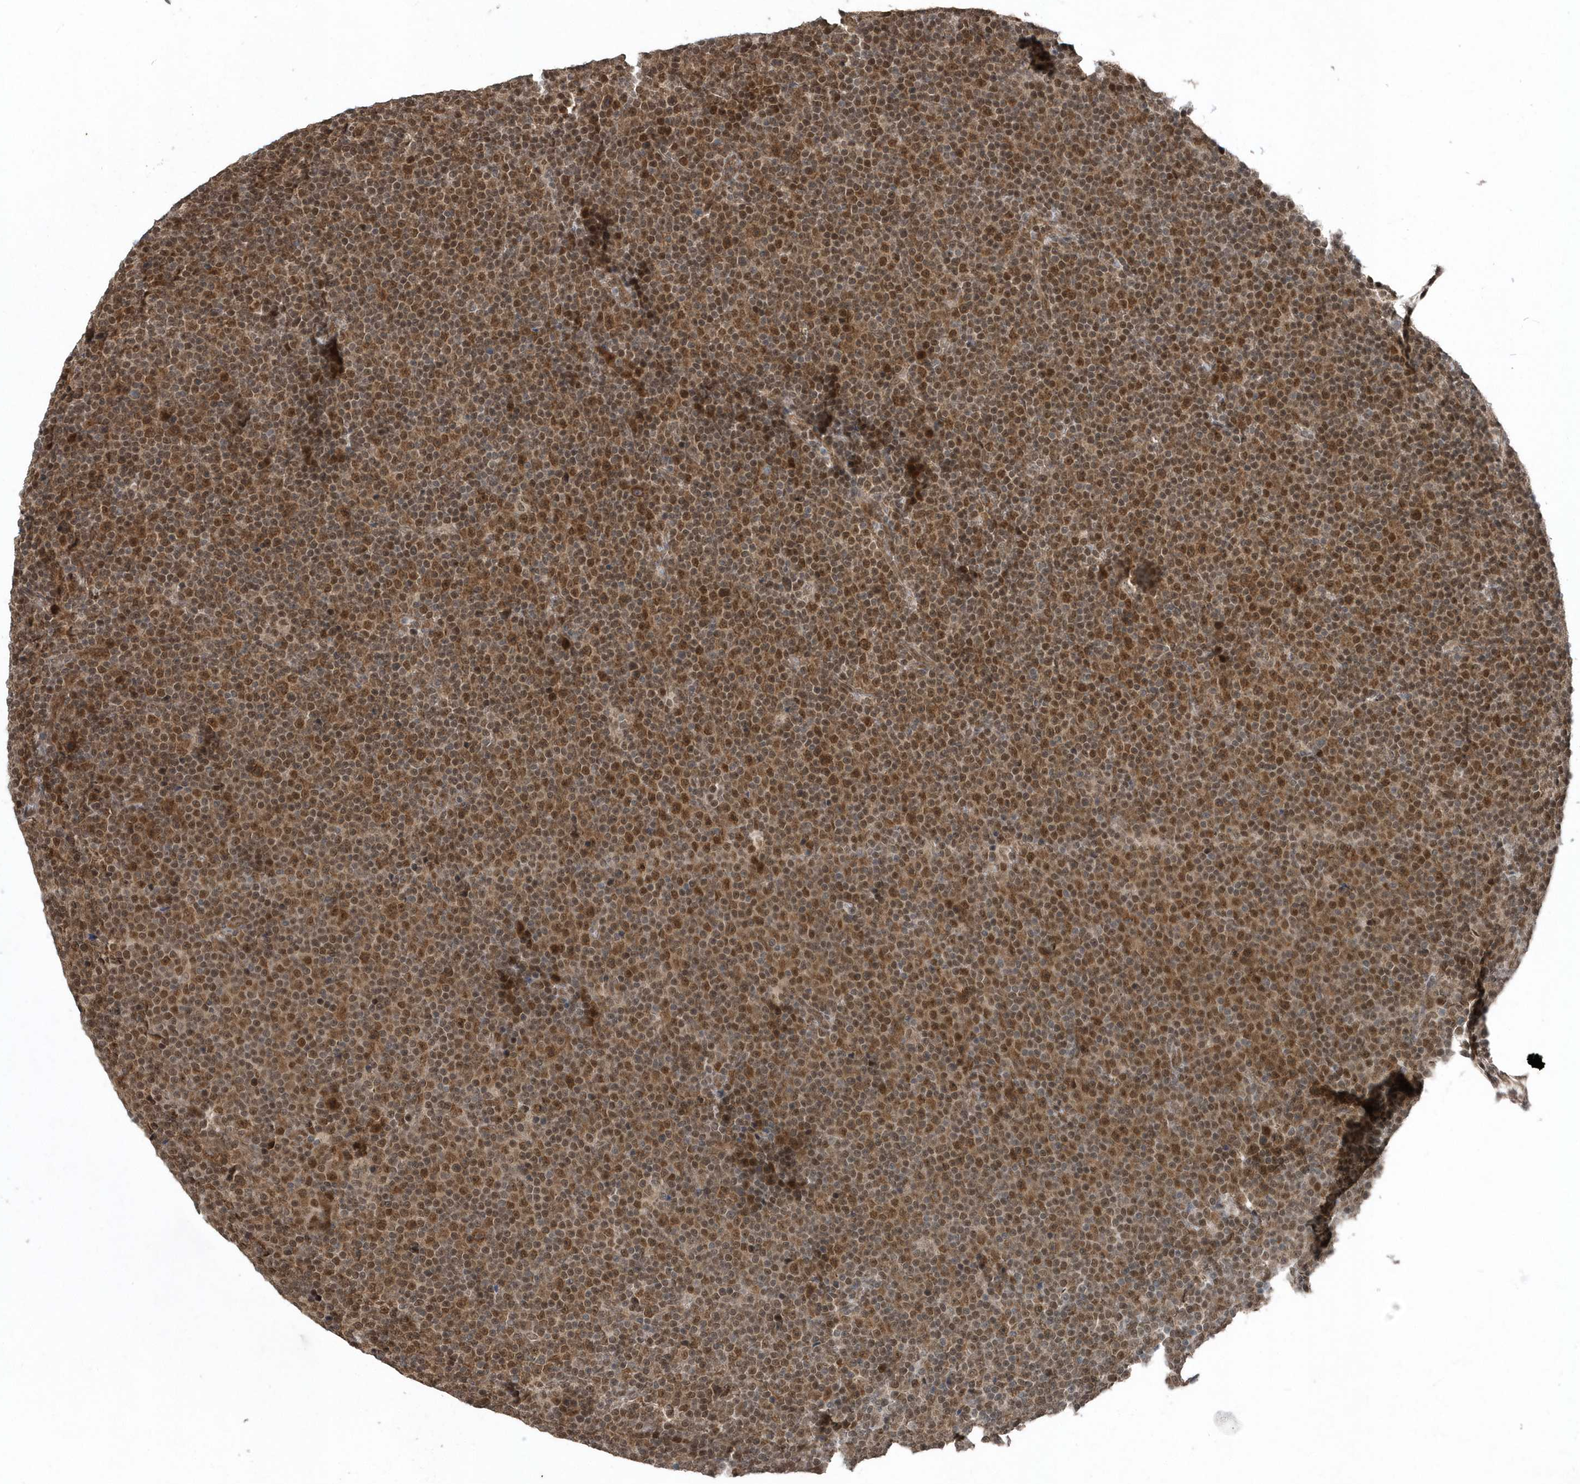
{"staining": {"intensity": "moderate", "quantity": ">75%", "location": "cytoplasmic/membranous,nuclear"}, "tissue": "lymphoma", "cell_type": "Tumor cells", "image_type": "cancer", "snomed": [{"axis": "morphology", "description": "Malignant lymphoma, non-Hodgkin's type, Low grade"}, {"axis": "topography", "description": "Lymph node"}], "caption": "Immunohistochemical staining of lymphoma demonstrates medium levels of moderate cytoplasmic/membranous and nuclear protein expression in about >75% of tumor cells. The protein of interest is shown in brown color, while the nuclei are stained blue.", "gene": "QTRT2", "patient": {"sex": "female", "age": 67}}